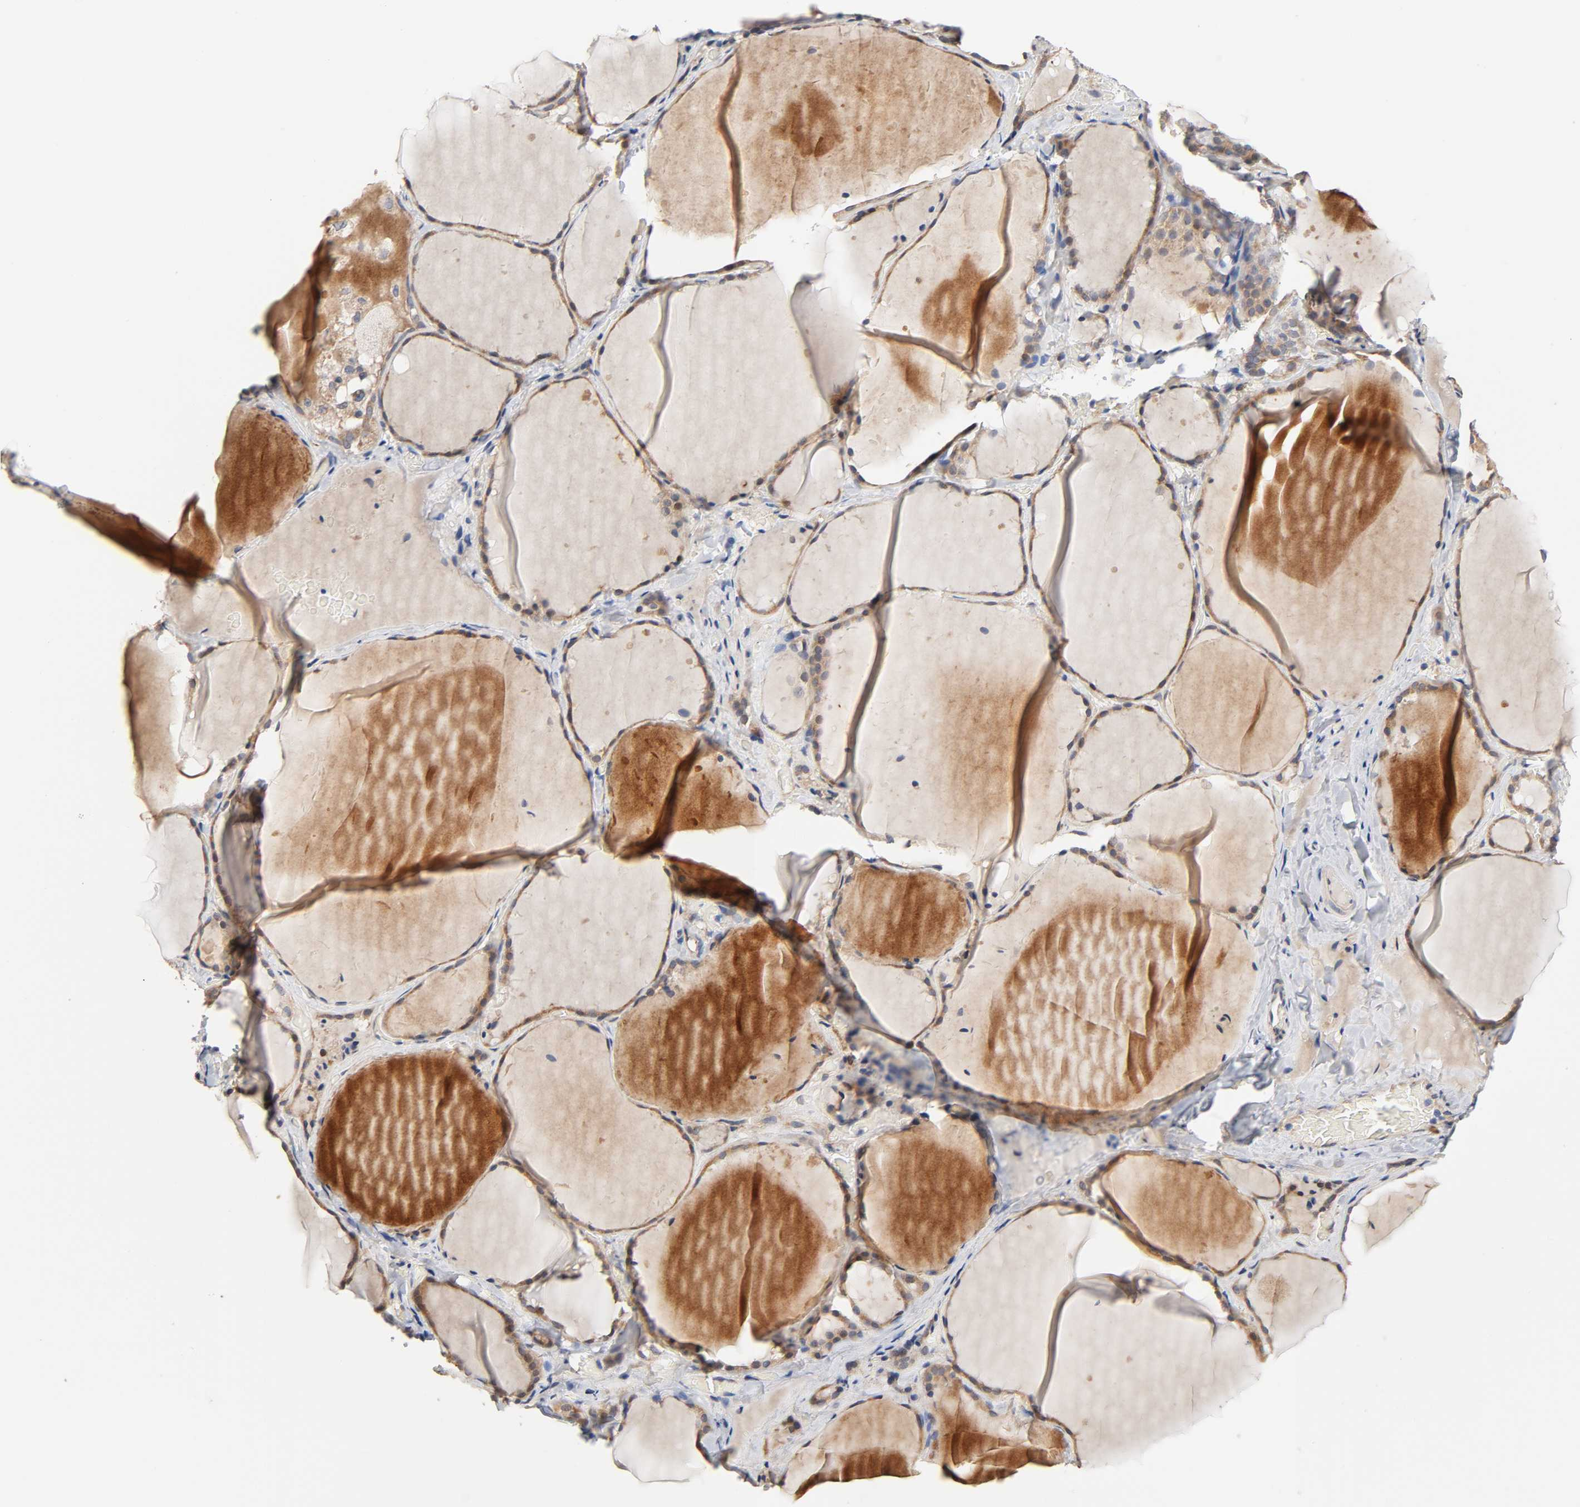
{"staining": {"intensity": "moderate", "quantity": ">75%", "location": "cytoplasmic/membranous"}, "tissue": "thyroid gland", "cell_type": "Glandular cells", "image_type": "normal", "snomed": [{"axis": "morphology", "description": "Normal tissue, NOS"}, {"axis": "topography", "description": "Thyroid gland"}], "caption": "Protein staining exhibits moderate cytoplasmic/membranous expression in about >75% of glandular cells in benign thyroid gland. The staining was performed using DAB (3,3'-diaminobenzidine), with brown indicating positive protein expression. Nuclei are stained blue with hematoxylin.", "gene": "HDLBP", "patient": {"sex": "female", "age": 22}}